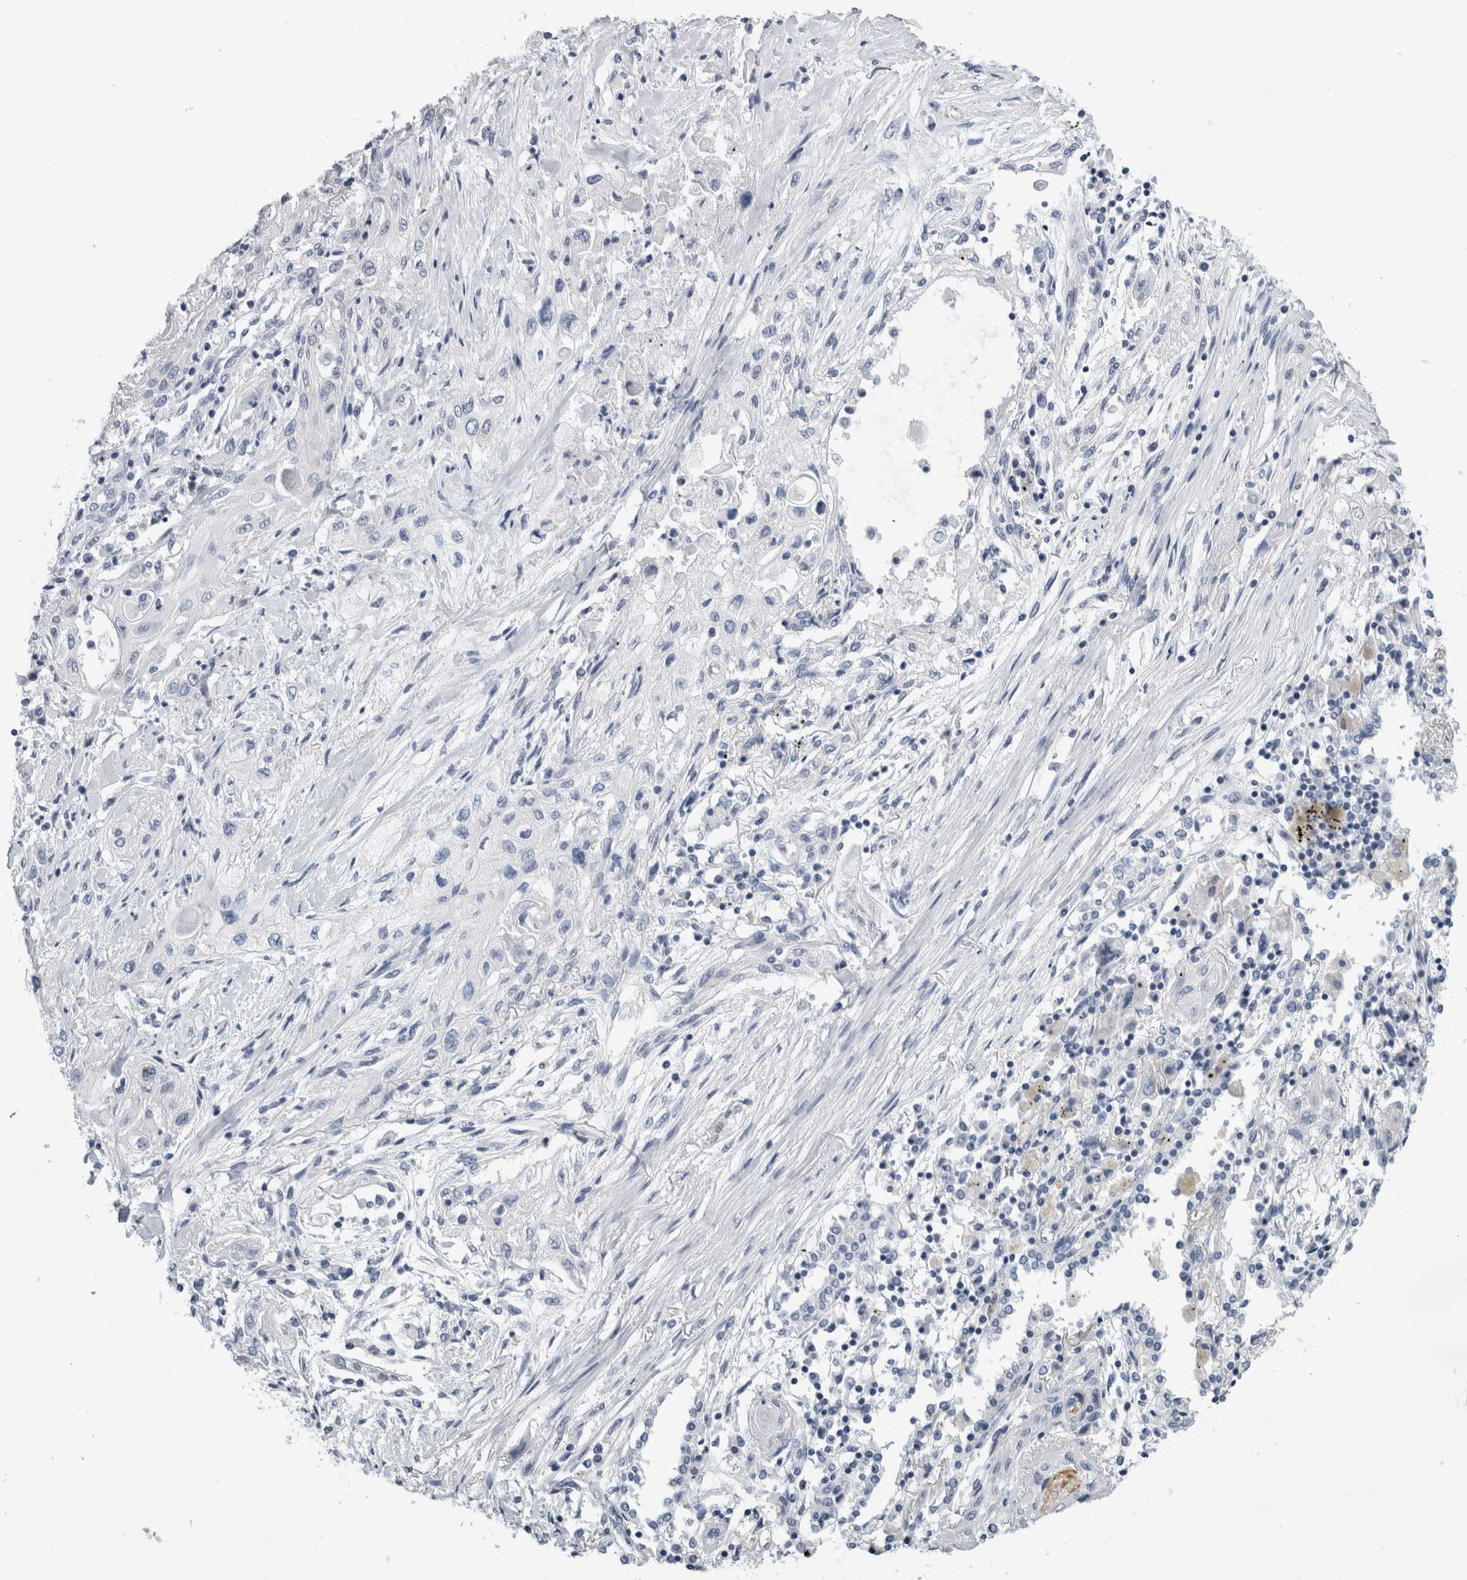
{"staining": {"intensity": "negative", "quantity": "none", "location": "none"}, "tissue": "lung cancer", "cell_type": "Tumor cells", "image_type": "cancer", "snomed": [{"axis": "morphology", "description": "Squamous cell carcinoma, NOS"}, {"axis": "topography", "description": "Lung"}], "caption": "Immunohistochemistry histopathology image of human lung squamous cell carcinoma stained for a protein (brown), which exhibits no expression in tumor cells.", "gene": "ANKFY1", "patient": {"sex": "female", "age": 47}}